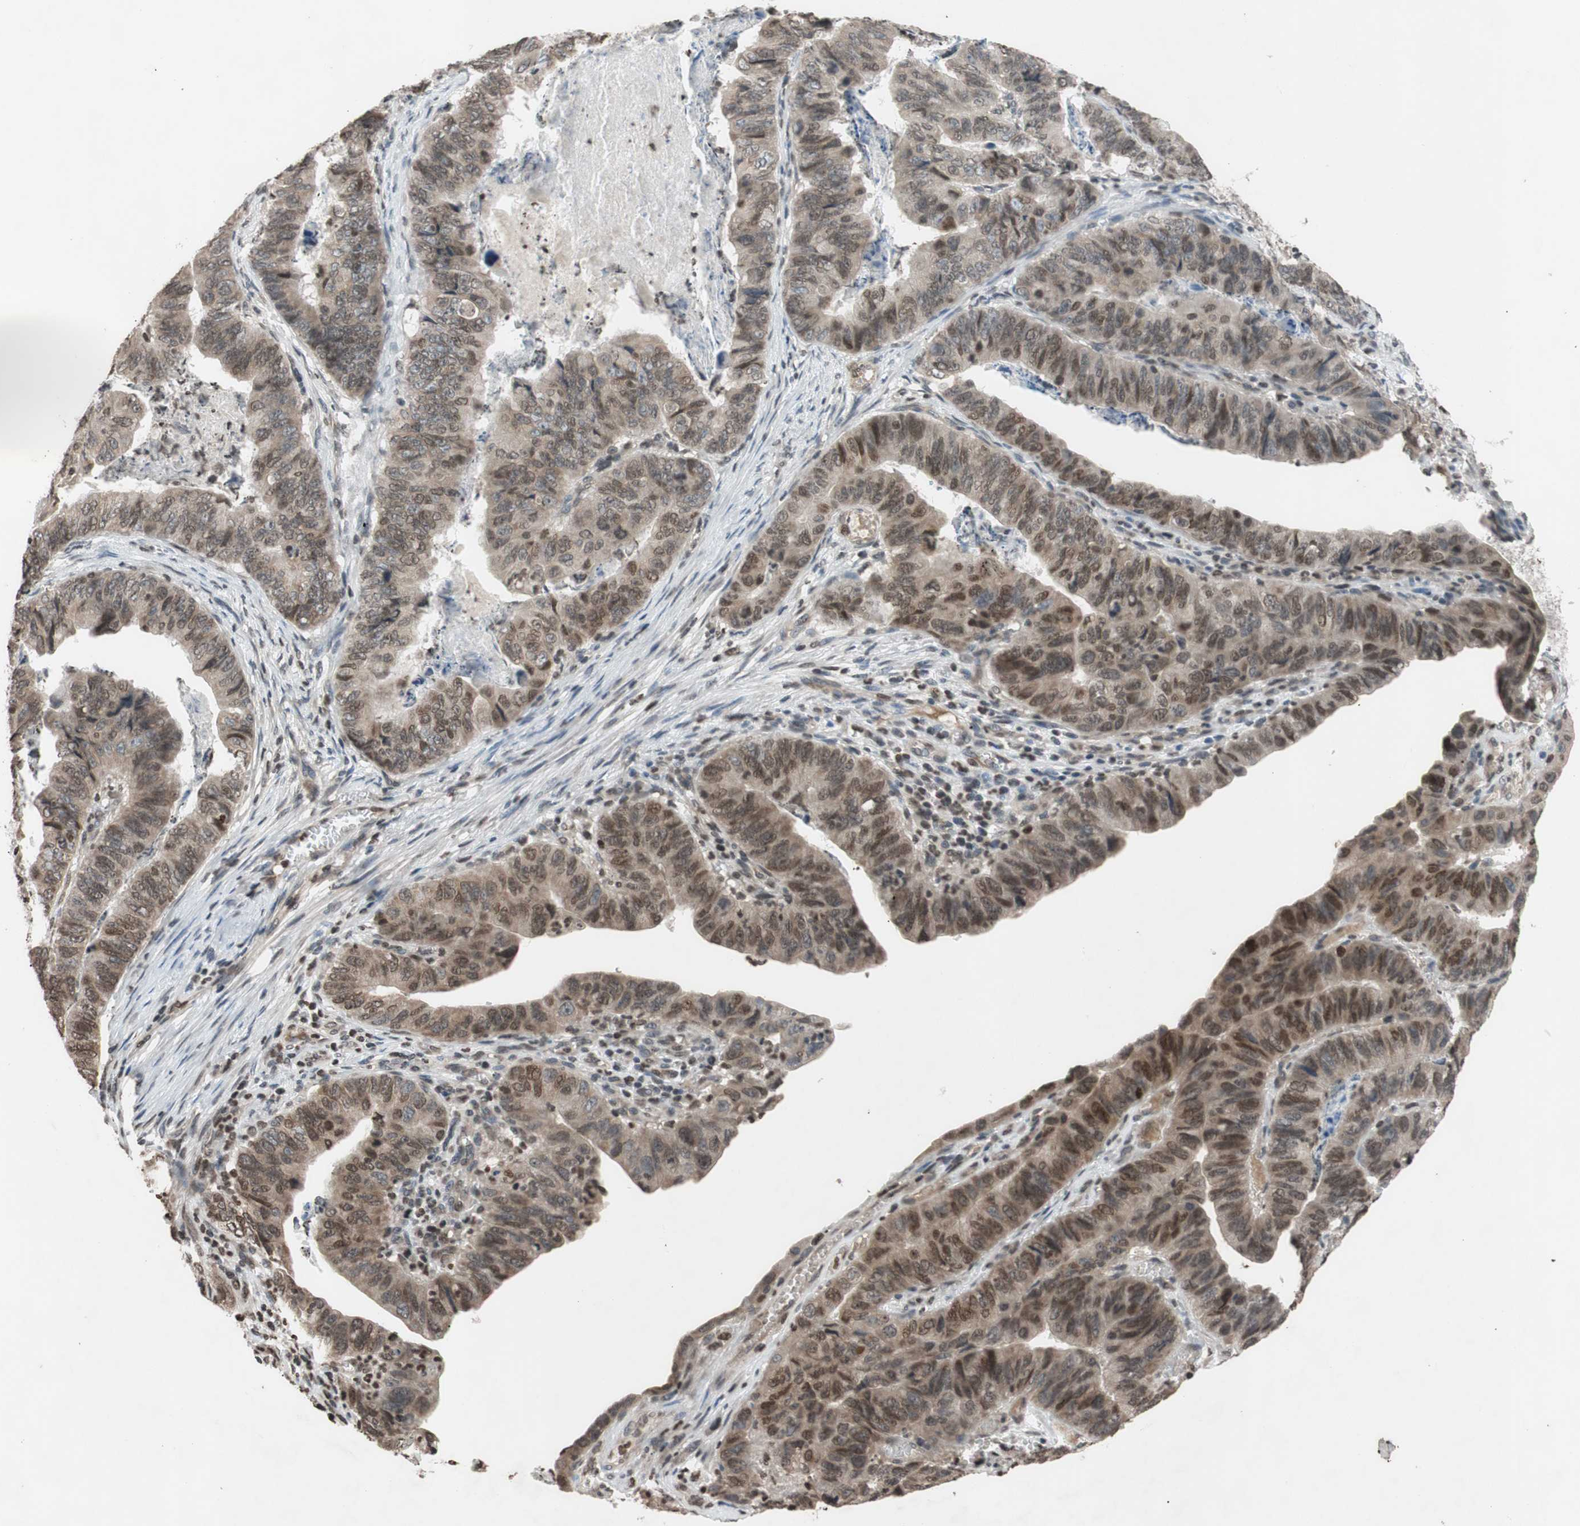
{"staining": {"intensity": "weak", "quantity": ">75%", "location": "cytoplasmic/membranous,nuclear"}, "tissue": "stomach cancer", "cell_type": "Tumor cells", "image_type": "cancer", "snomed": [{"axis": "morphology", "description": "Adenocarcinoma, NOS"}, {"axis": "topography", "description": "Stomach, lower"}], "caption": "A high-resolution histopathology image shows IHC staining of adenocarcinoma (stomach), which demonstrates weak cytoplasmic/membranous and nuclear positivity in approximately >75% of tumor cells. Immunohistochemistry (ihc) stains the protein in brown and the nuclei are stained blue.", "gene": "MCM6", "patient": {"sex": "male", "age": 77}}